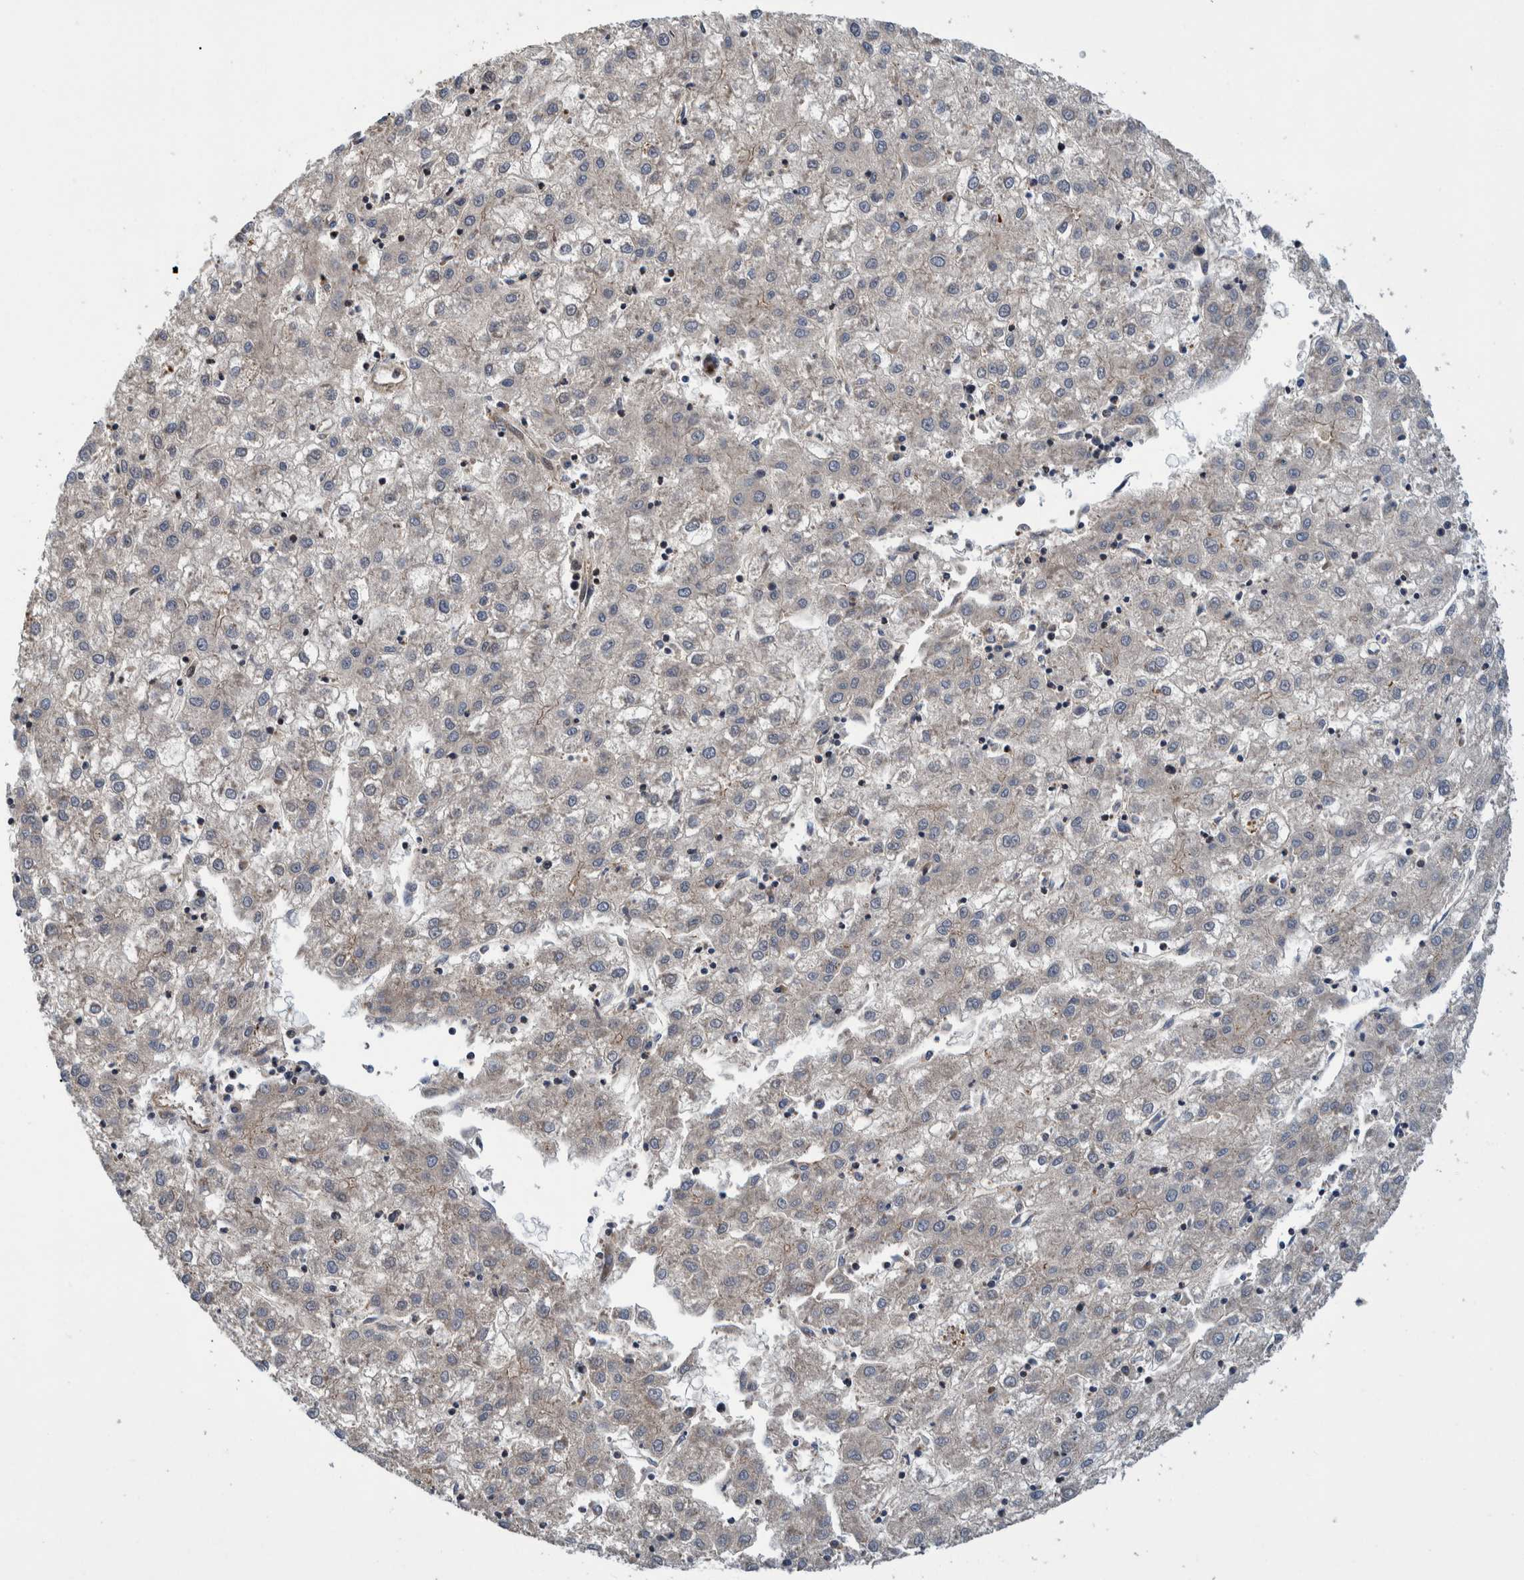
{"staining": {"intensity": "weak", "quantity": "<25%", "location": "cytoplasmic/membranous"}, "tissue": "liver cancer", "cell_type": "Tumor cells", "image_type": "cancer", "snomed": [{"axis": "morphology", "description": "Carcinoma, Hepatocellular, NOS"}, {"axis": "topography", "description": "Liver"}], "caption": "Hepatocellular carcinoma (liver) was stained to show a protein in brown. There is no significant expression in tumor cells.", "gene": "GRPEL2", "patient": {"sex": "male", "age": 72}}